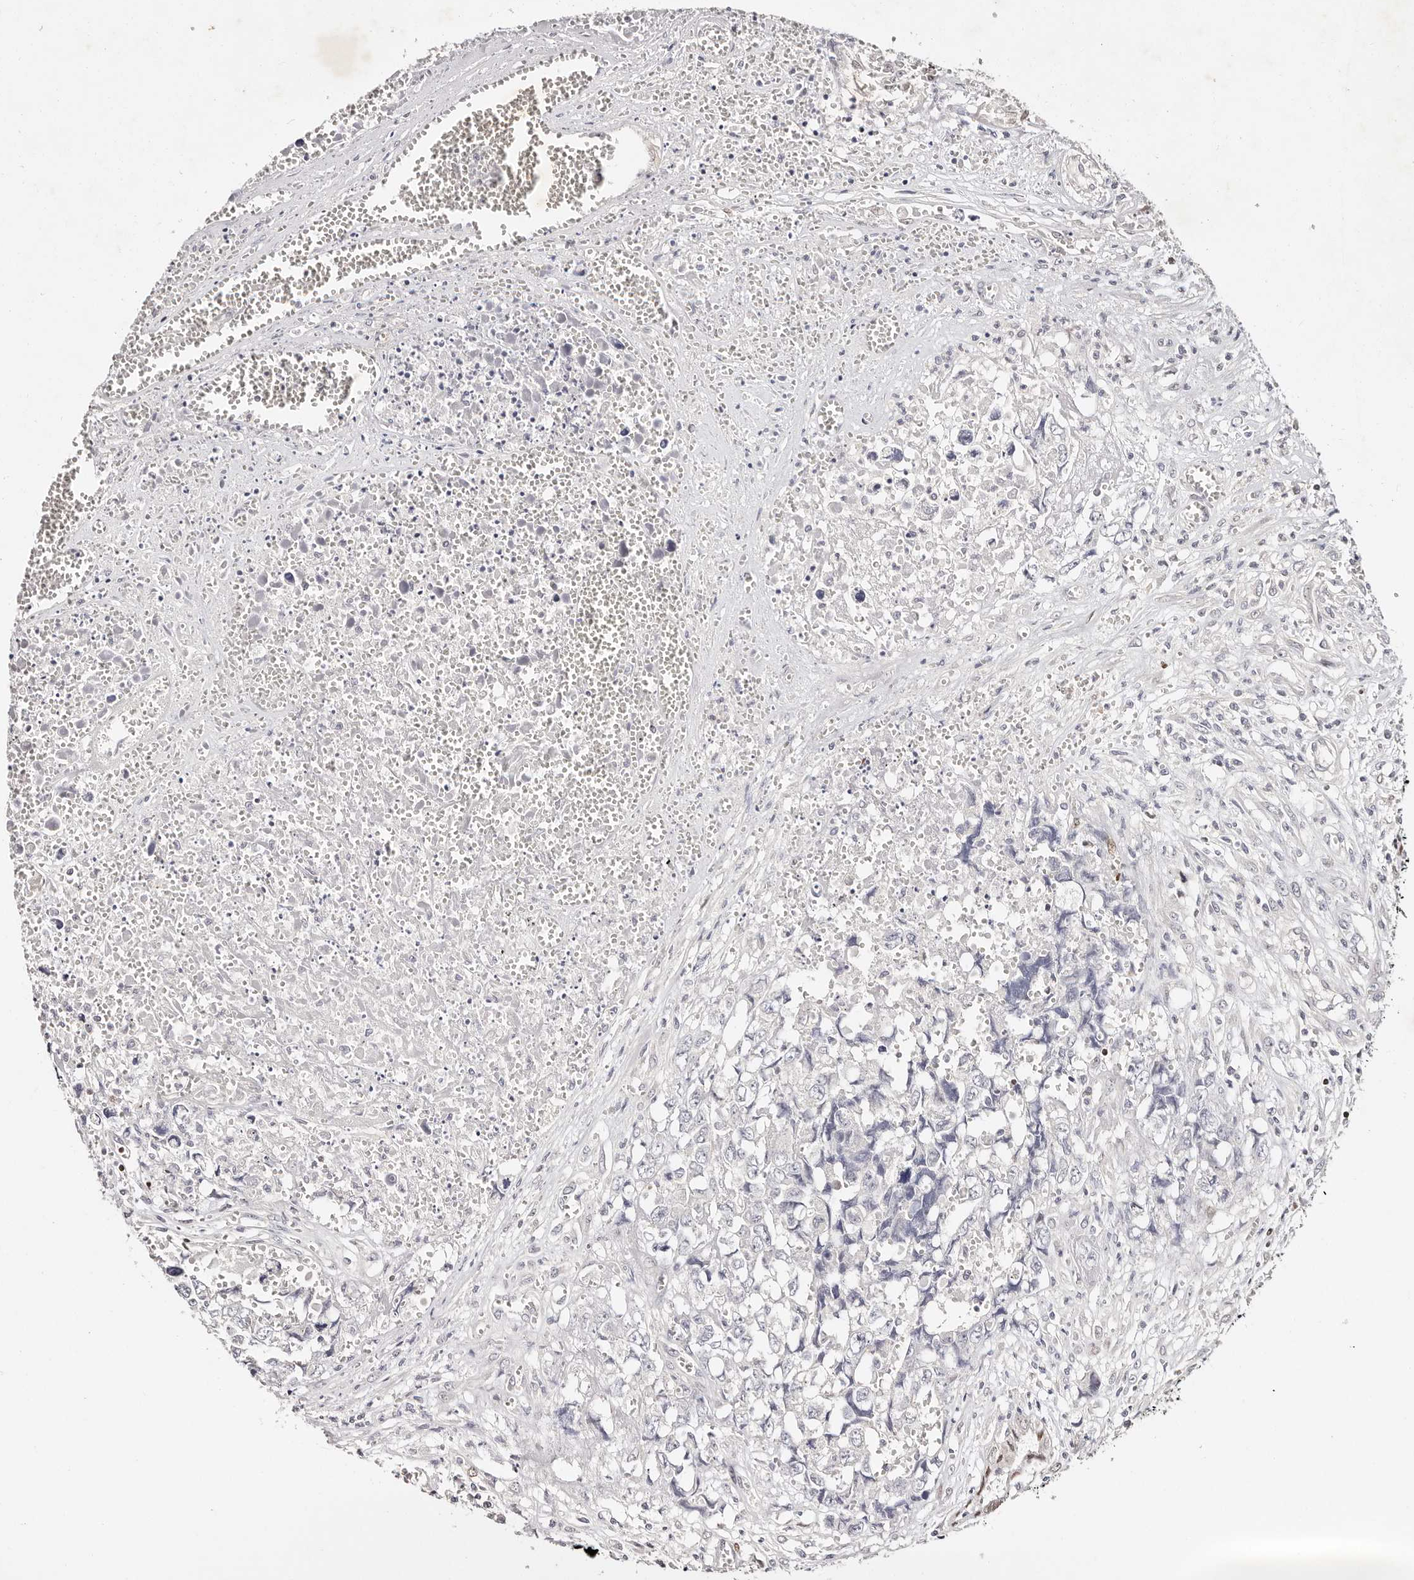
{"staining": {"intensity": "negative", "quantity": "none", "location": "none"}, "tissue": "testis cancer", "cell_type": "Tumor cells", "image_type": "cancer", "snomed": [{"axis": "morphology", "description": "Carcinoma, Embryonal, NOS"}, {"axis": "topography", "description": "Testis"}], "caption": "DAB immunohistochemical staining of human testis embryonal carcinoma shows no significant expression in tumor cells.", "gene": "IQGAP3", "patient": {"sex": "male", "age": 31}}